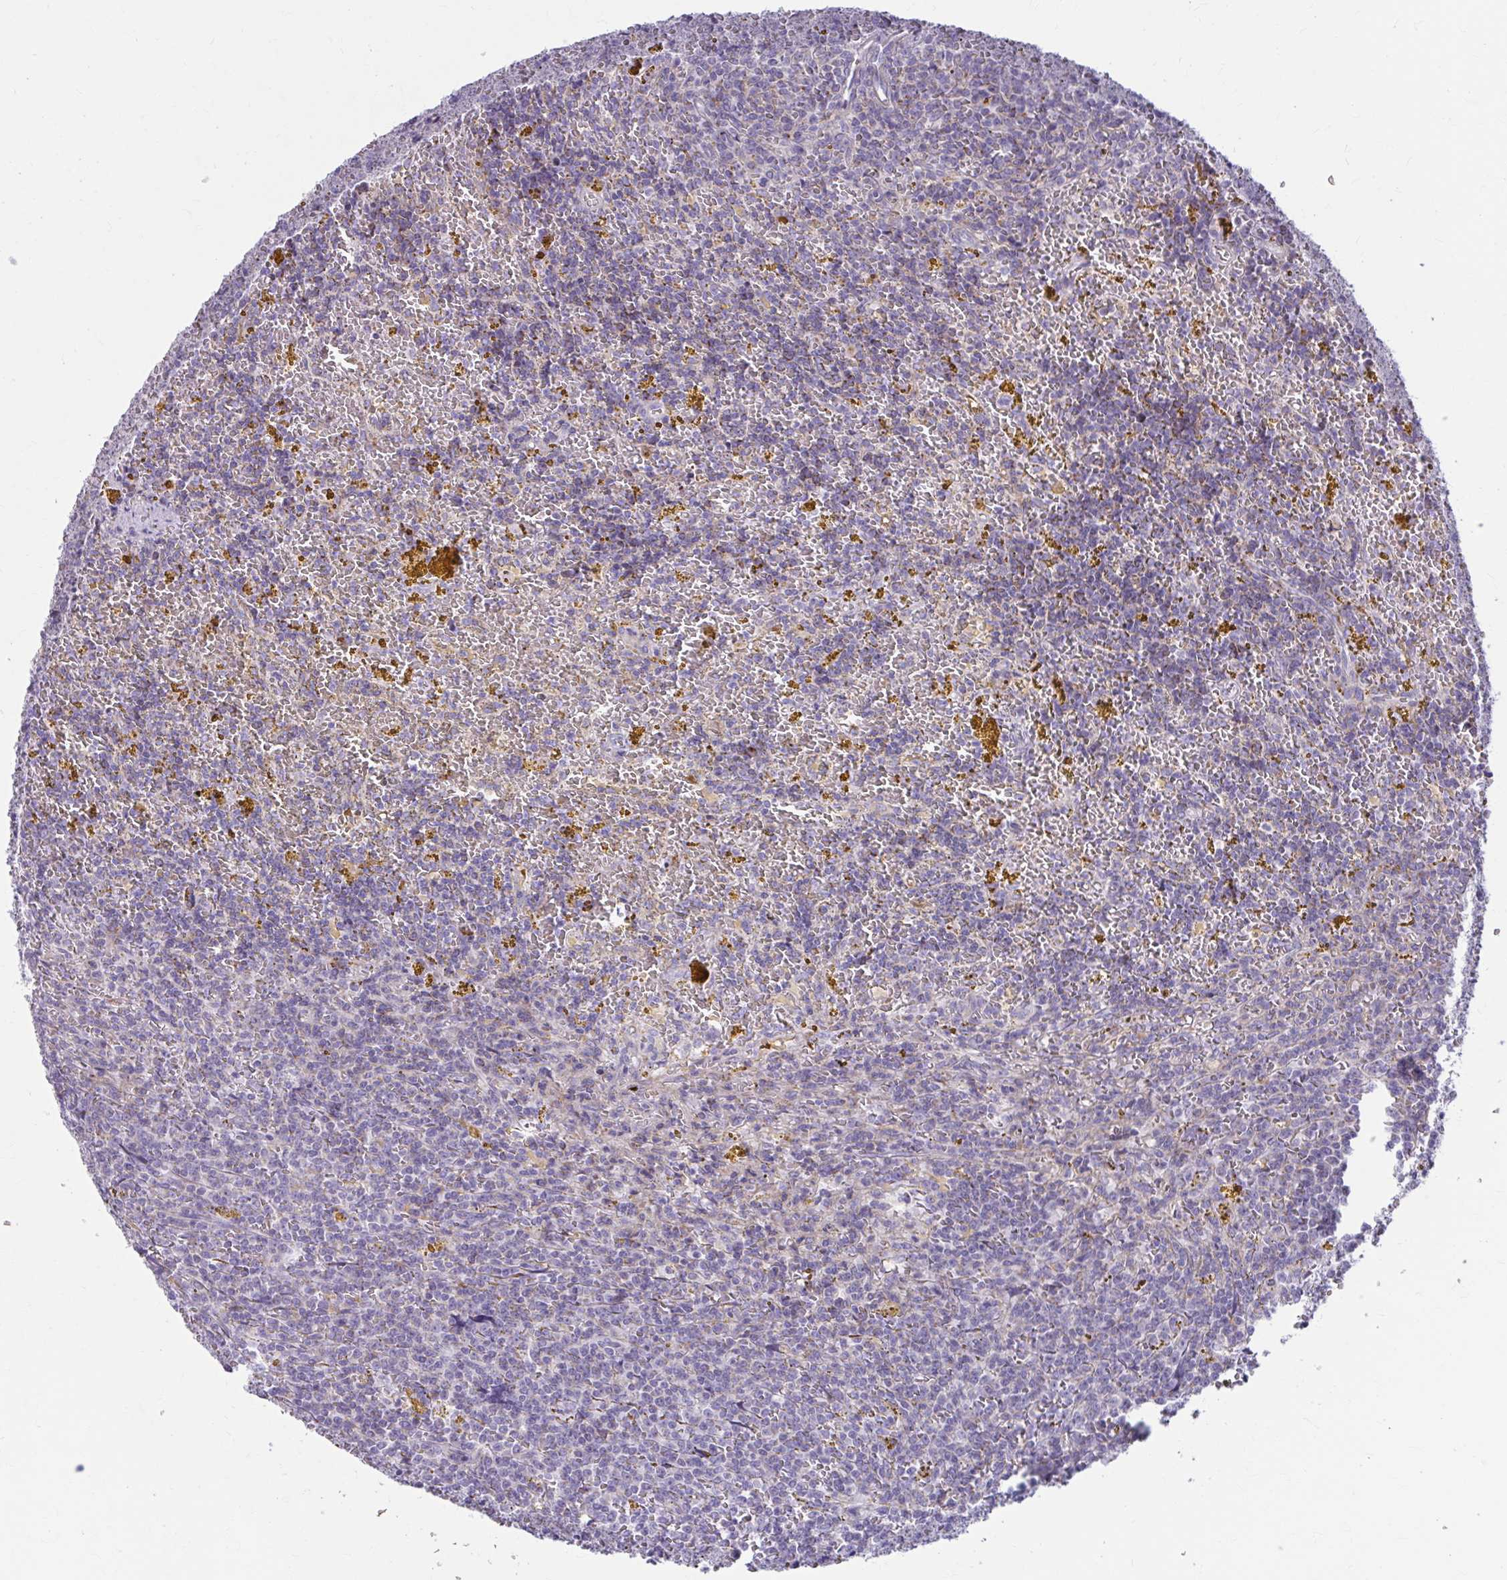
{"staining": {"intensity": "negative", "quantity": "none", "location": "none"}, "tissue": "lymphoma", "cell_type": "Tumor cells", "image_type": "cancer", "snomed": [{"axis": "morphology", "description": "Malignant lymphoma, non-Hodgkin's type, Low grade"}, {"axis": "topography", "description": "Spleen"}, {"axis": "topography", "description": "Lymph node"}], "caption": "IHC of malignant lymphoma, non-Hodgkin's type (low-grade) shows no expression in tumor cells.", "gene": "MSMO1", "patient": {"sex": "female", "age": 66}}